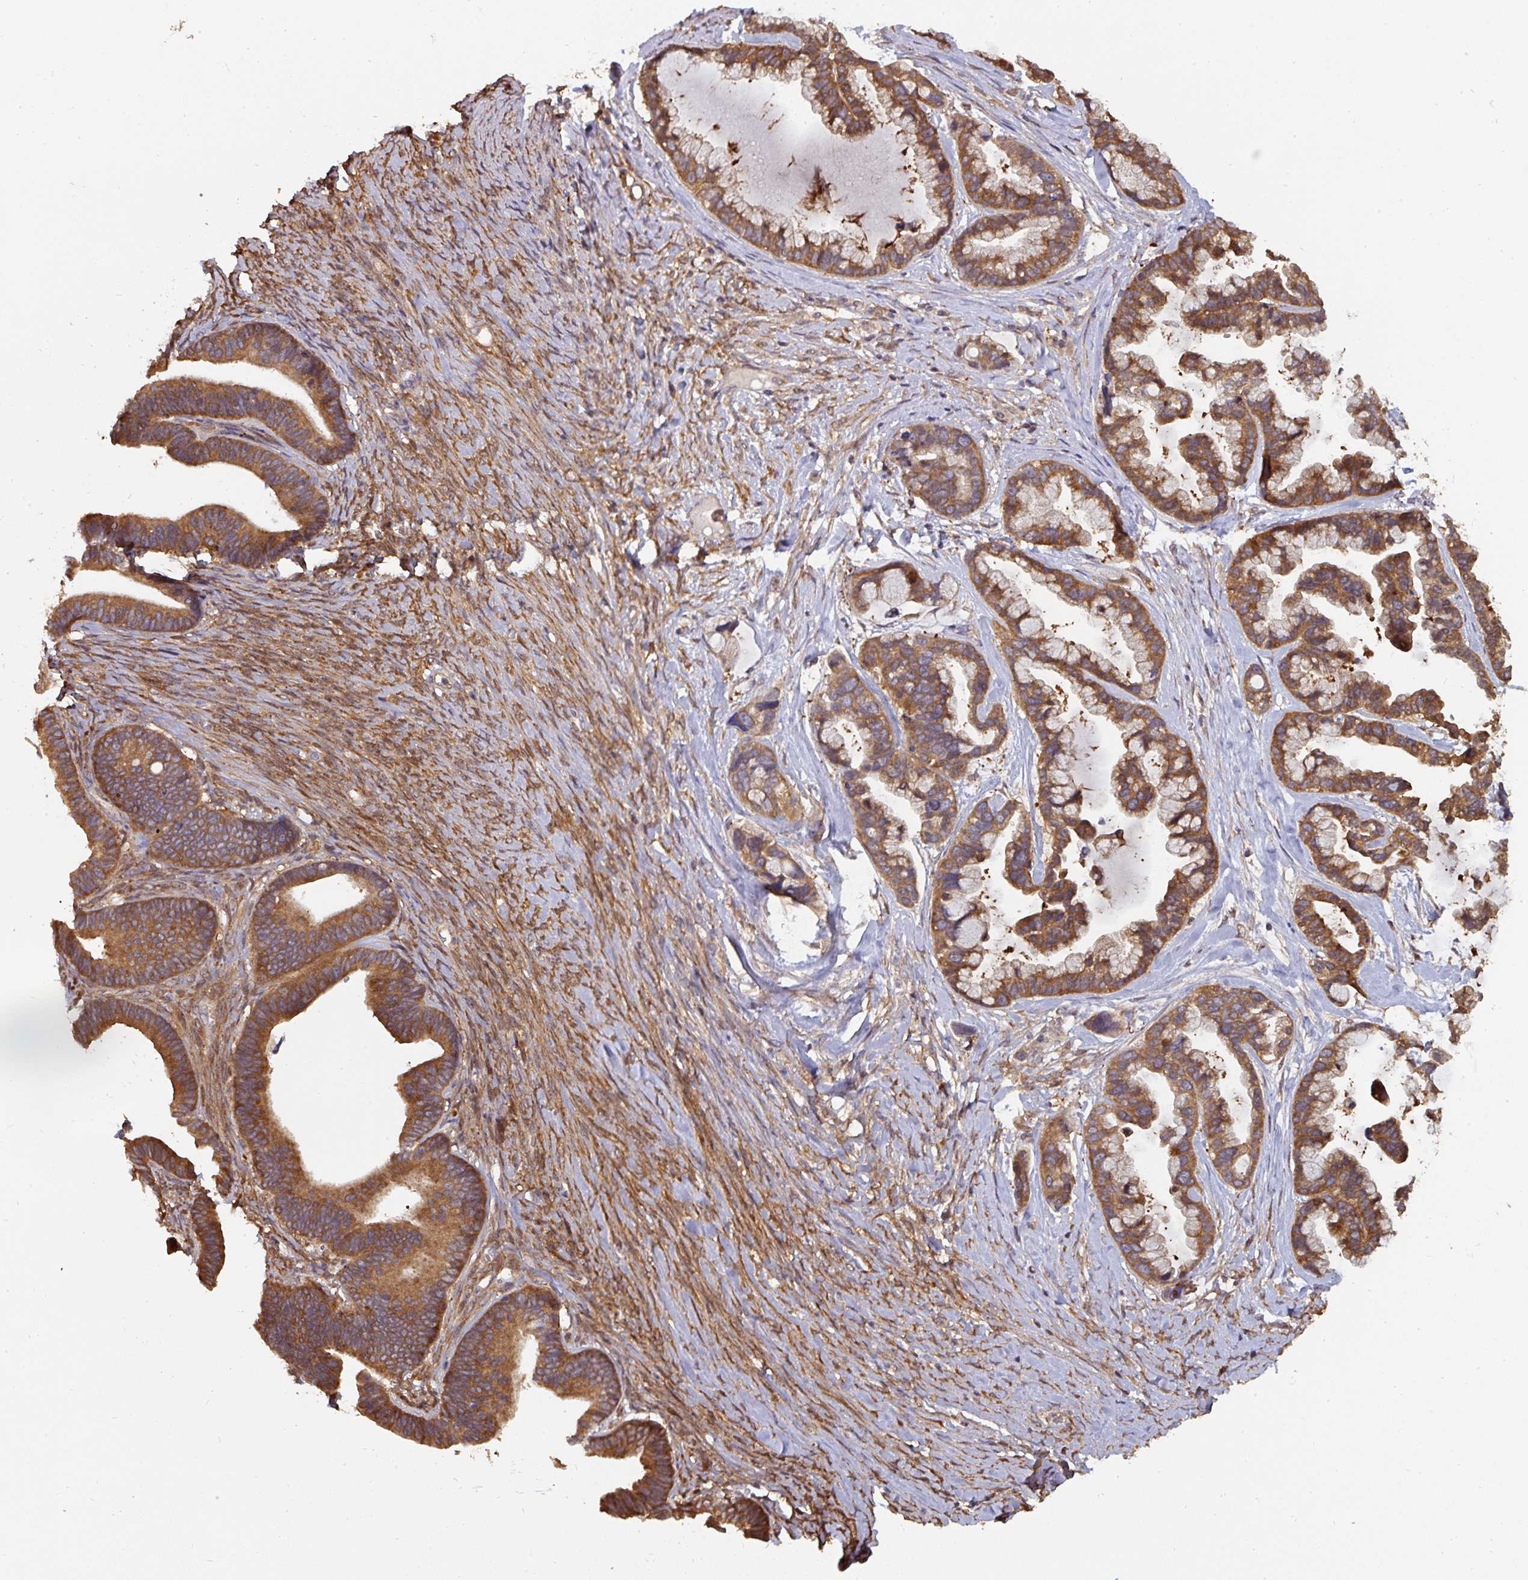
{"staining": {"intensity": "moderate", "quantity": ">75%", "location": "cytoplasmic/membranous"}, "tissue": "ovarian cancer", "cell_type": "Tumor cells", "image_type": "cancer", "snomed": [{"axis": "morphology", "description": "Cystadenocarcinoma, serous, NOS"}, {"axis": "topography", "description": "Ovary"}], "caption": "Immunohistochemistry of human ovarian serous cystadenocarcinoma exhibits medium levels of moderate cytoplasmic/membranous expression in approximately >75% of tumor cells.", "gene": "ST13", "patient": {"sex": "female", "age": 56}}